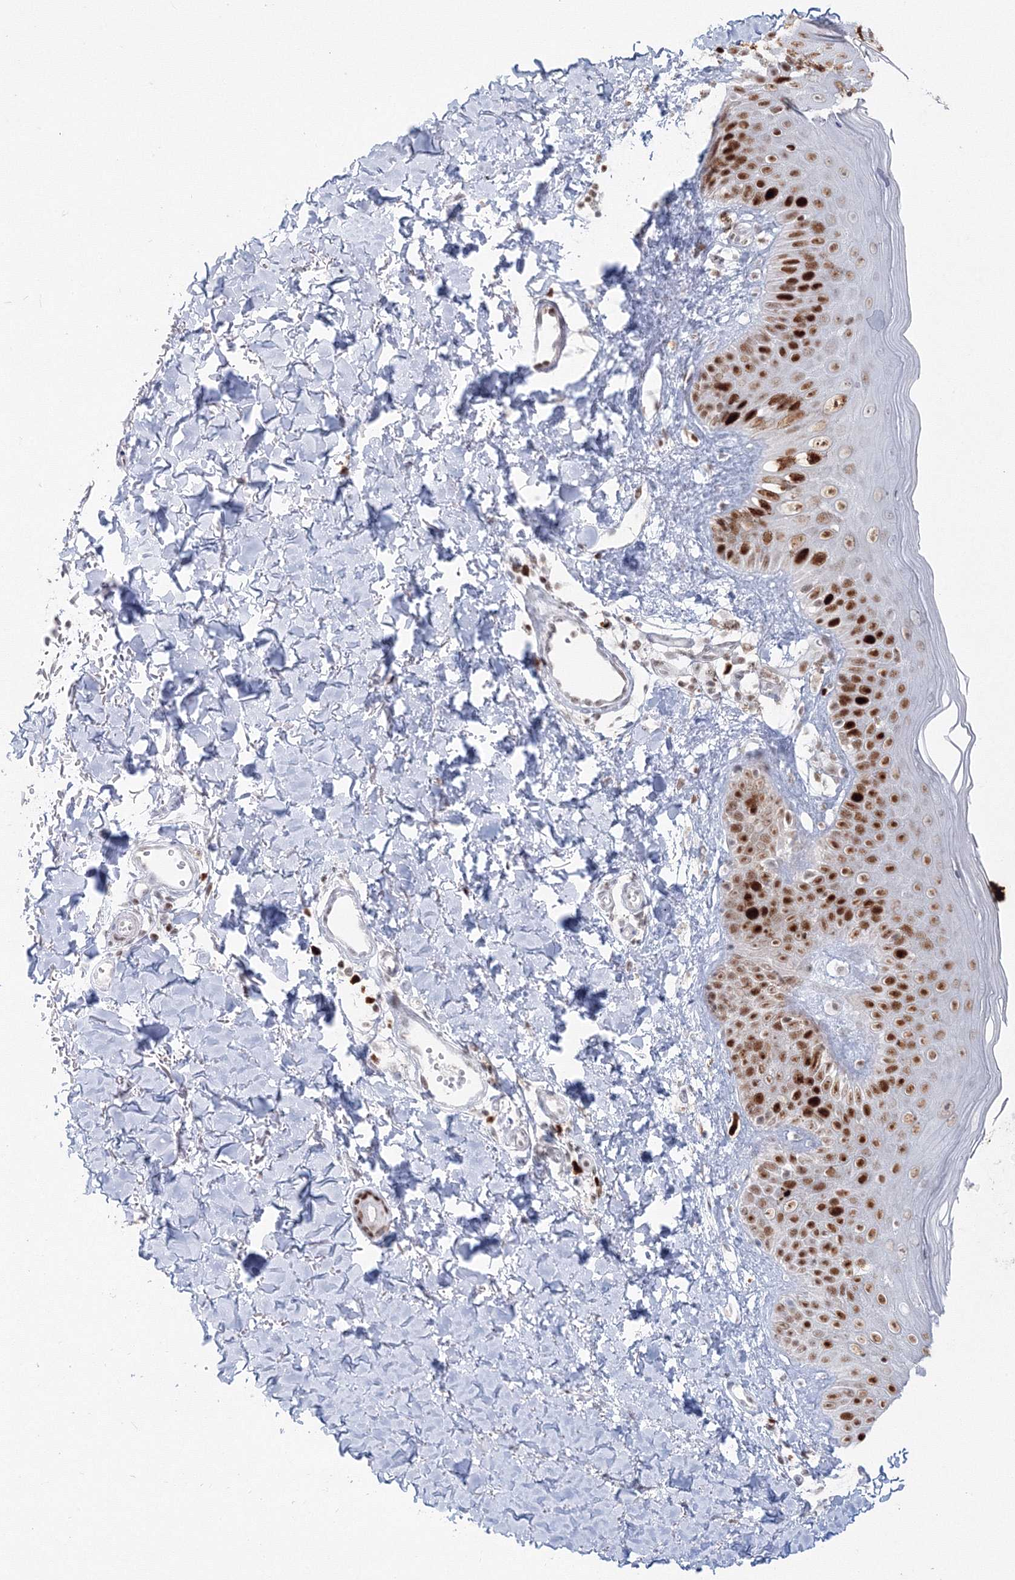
{"staining": {"intensity": "negative", "quantity": "none", "location": "none"}, "tissue": "skin", "cell_type": "Fibroblasts", "image_type": "normal", "snomed": [{"axis": "morphology", "description": "Normal tissue, NOS"}, {"axis": "topography", "description": "Skin"}], "caption": "Unremarkable skin was stained to show a protein in brown. There is no significant expression in fibroblasts.", "gene": "LIG1", "patient": {"sex": "male", "age": 52}}